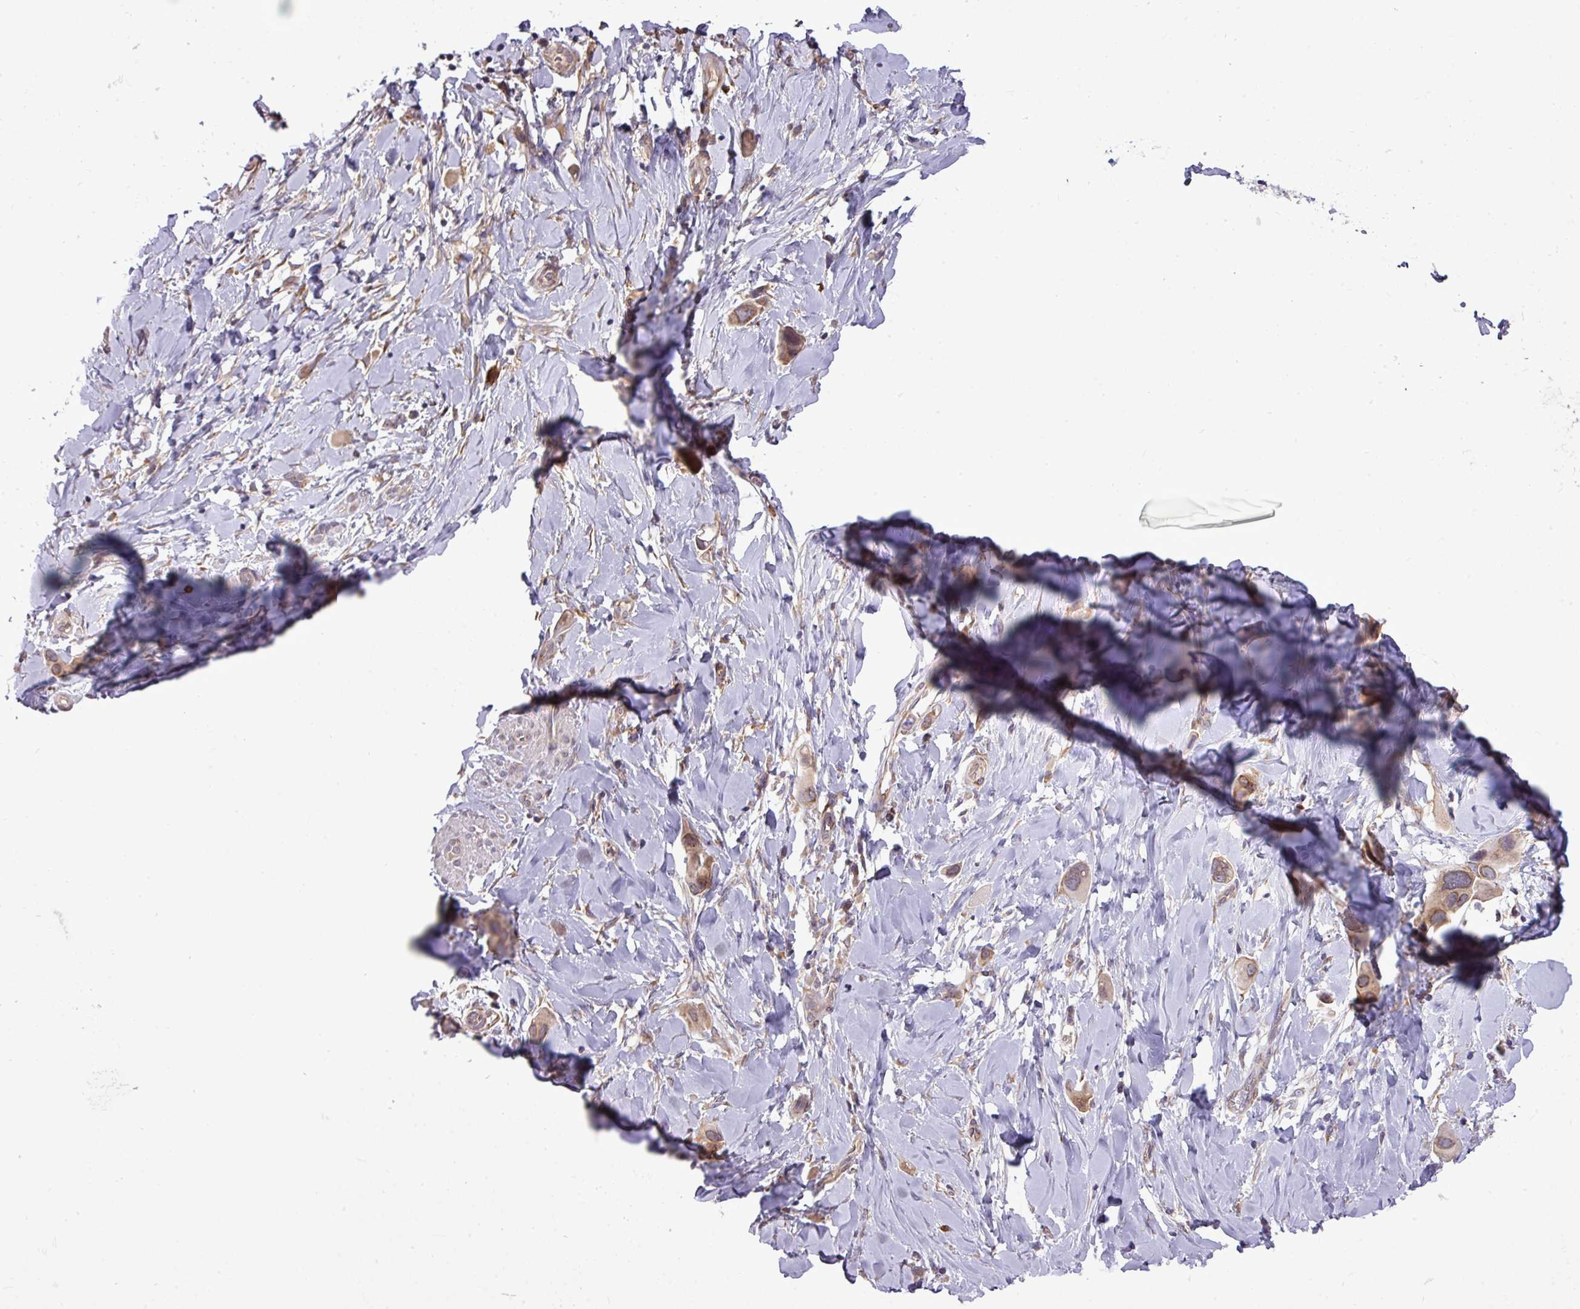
{"staining": {"intensity": "moderate", "quantity": ">75%", "location": "cytoplasmic/membranous"}, "tissue": "lung cancer", "cell_type": "Tumor cells", "image_type": "cancer", "snomed": [{"axis": "morphology", "description": "Adenocarcinoma, NOS"}, {"axis": "topography", "description": "Lung"}], "caption": "An image of adenocarcinoma (lung) stained for a protein displays moderate cytoplasmic/membranous brown staining in tumor cells. The protein is stained brown, and the nuclei are stained in blue (DAB (3,3'-diaminobenzidine) IHC with brightfield microscopy, high magnification).", "gene": "FAM222B", "patient": {"sex": "male", "age": 76}}